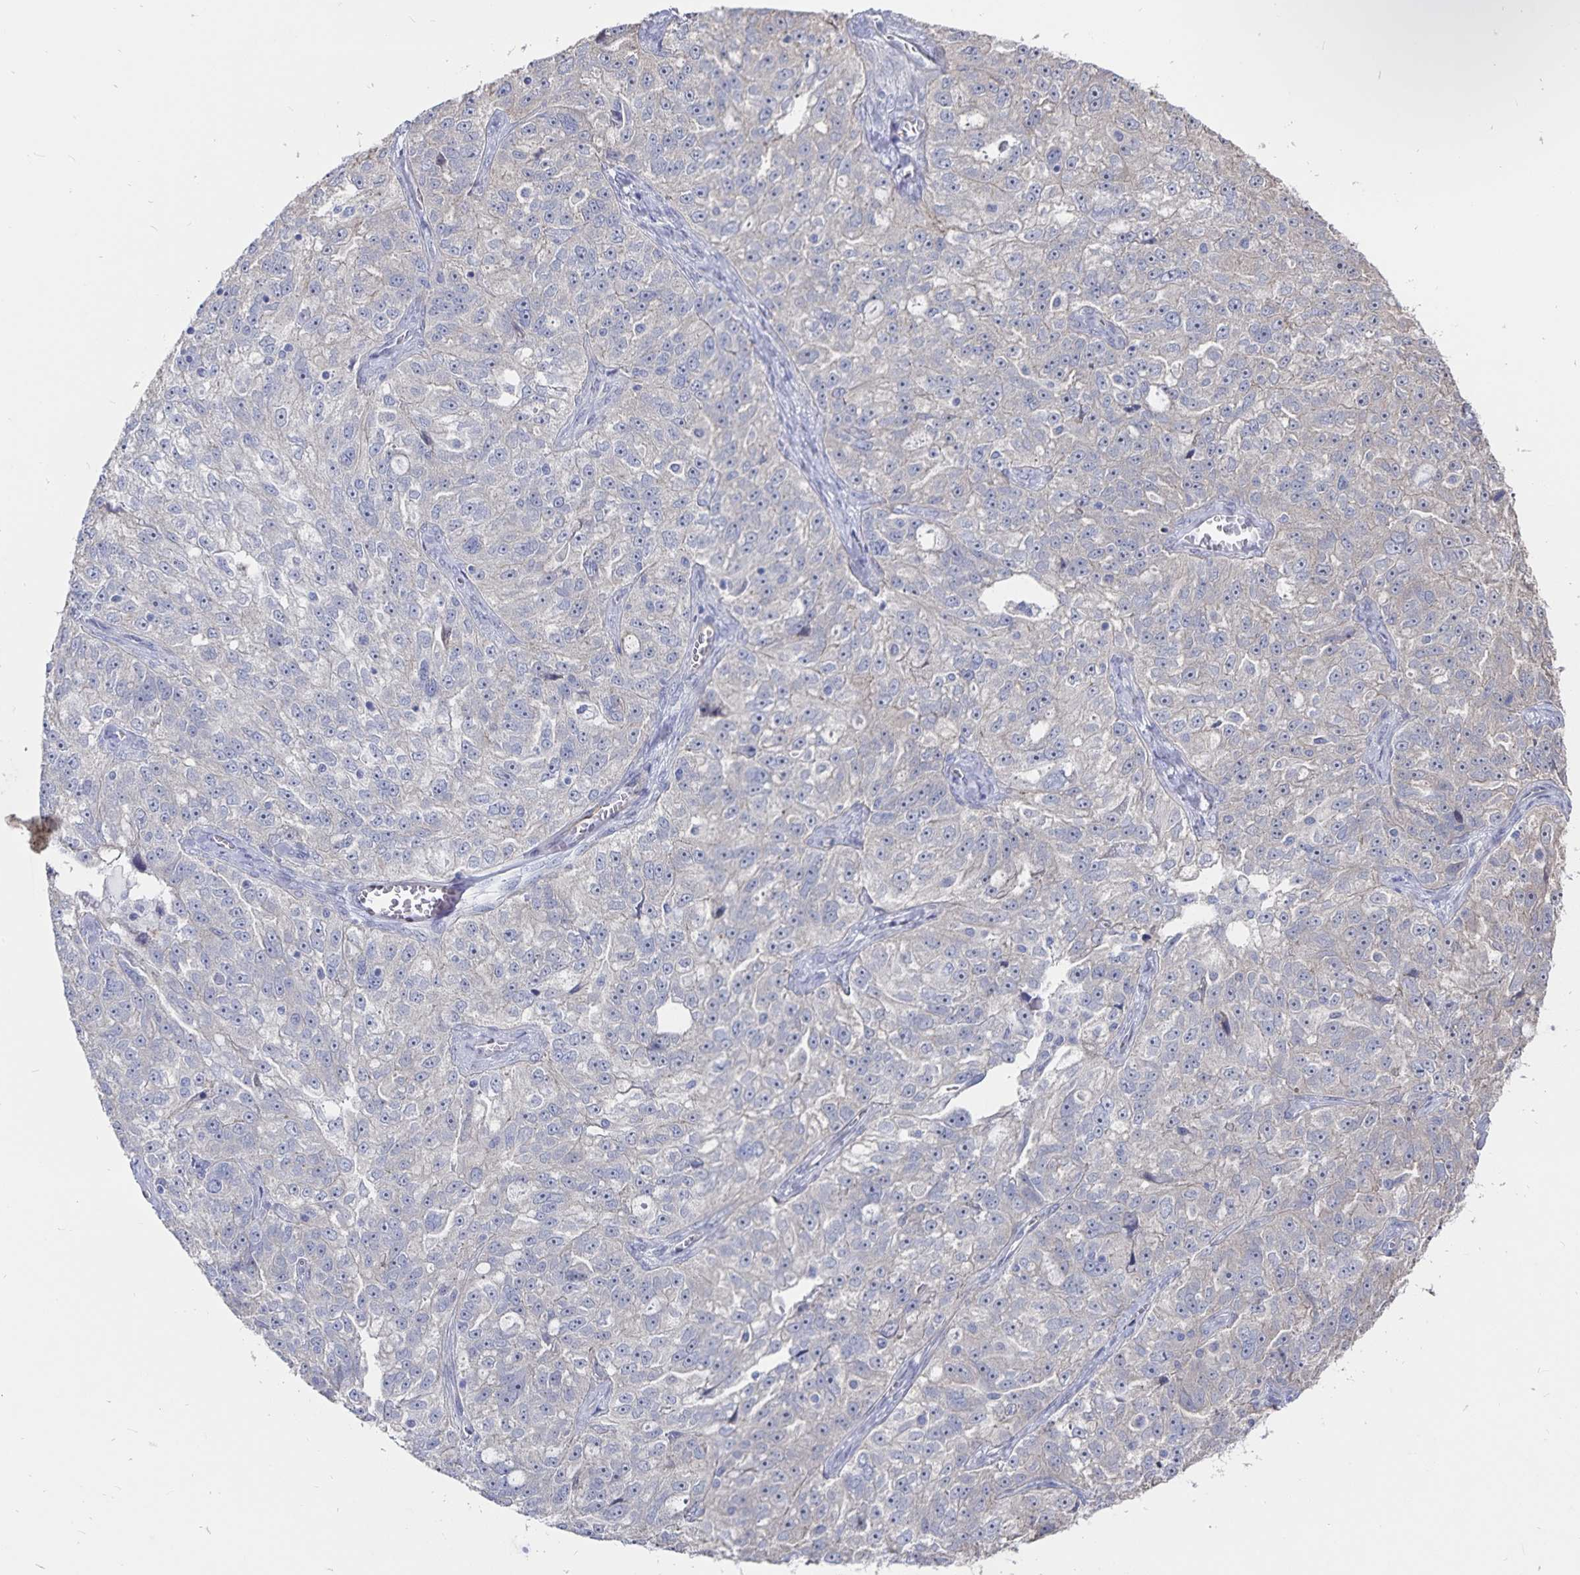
{"staining": {"intensity": "negative", "quantity": "none", "location": "none"}, "tissue": "ovarian cancer", "cell_type": "Tumor cells", "image_type": "cancer", "snomed": [{"axis": "morphology", "description": "Cystadenocarcinoma, serous, NOS"}, {"axis": "topography", "description": "Ovary"}], "caption": "Protein analysis of ovarian cancer (serous cystadenocarcinoma) shows no significant positivity in tumor cells.", "gene": "SSTR1", "patient": {"sex": "female", "age": 51}}